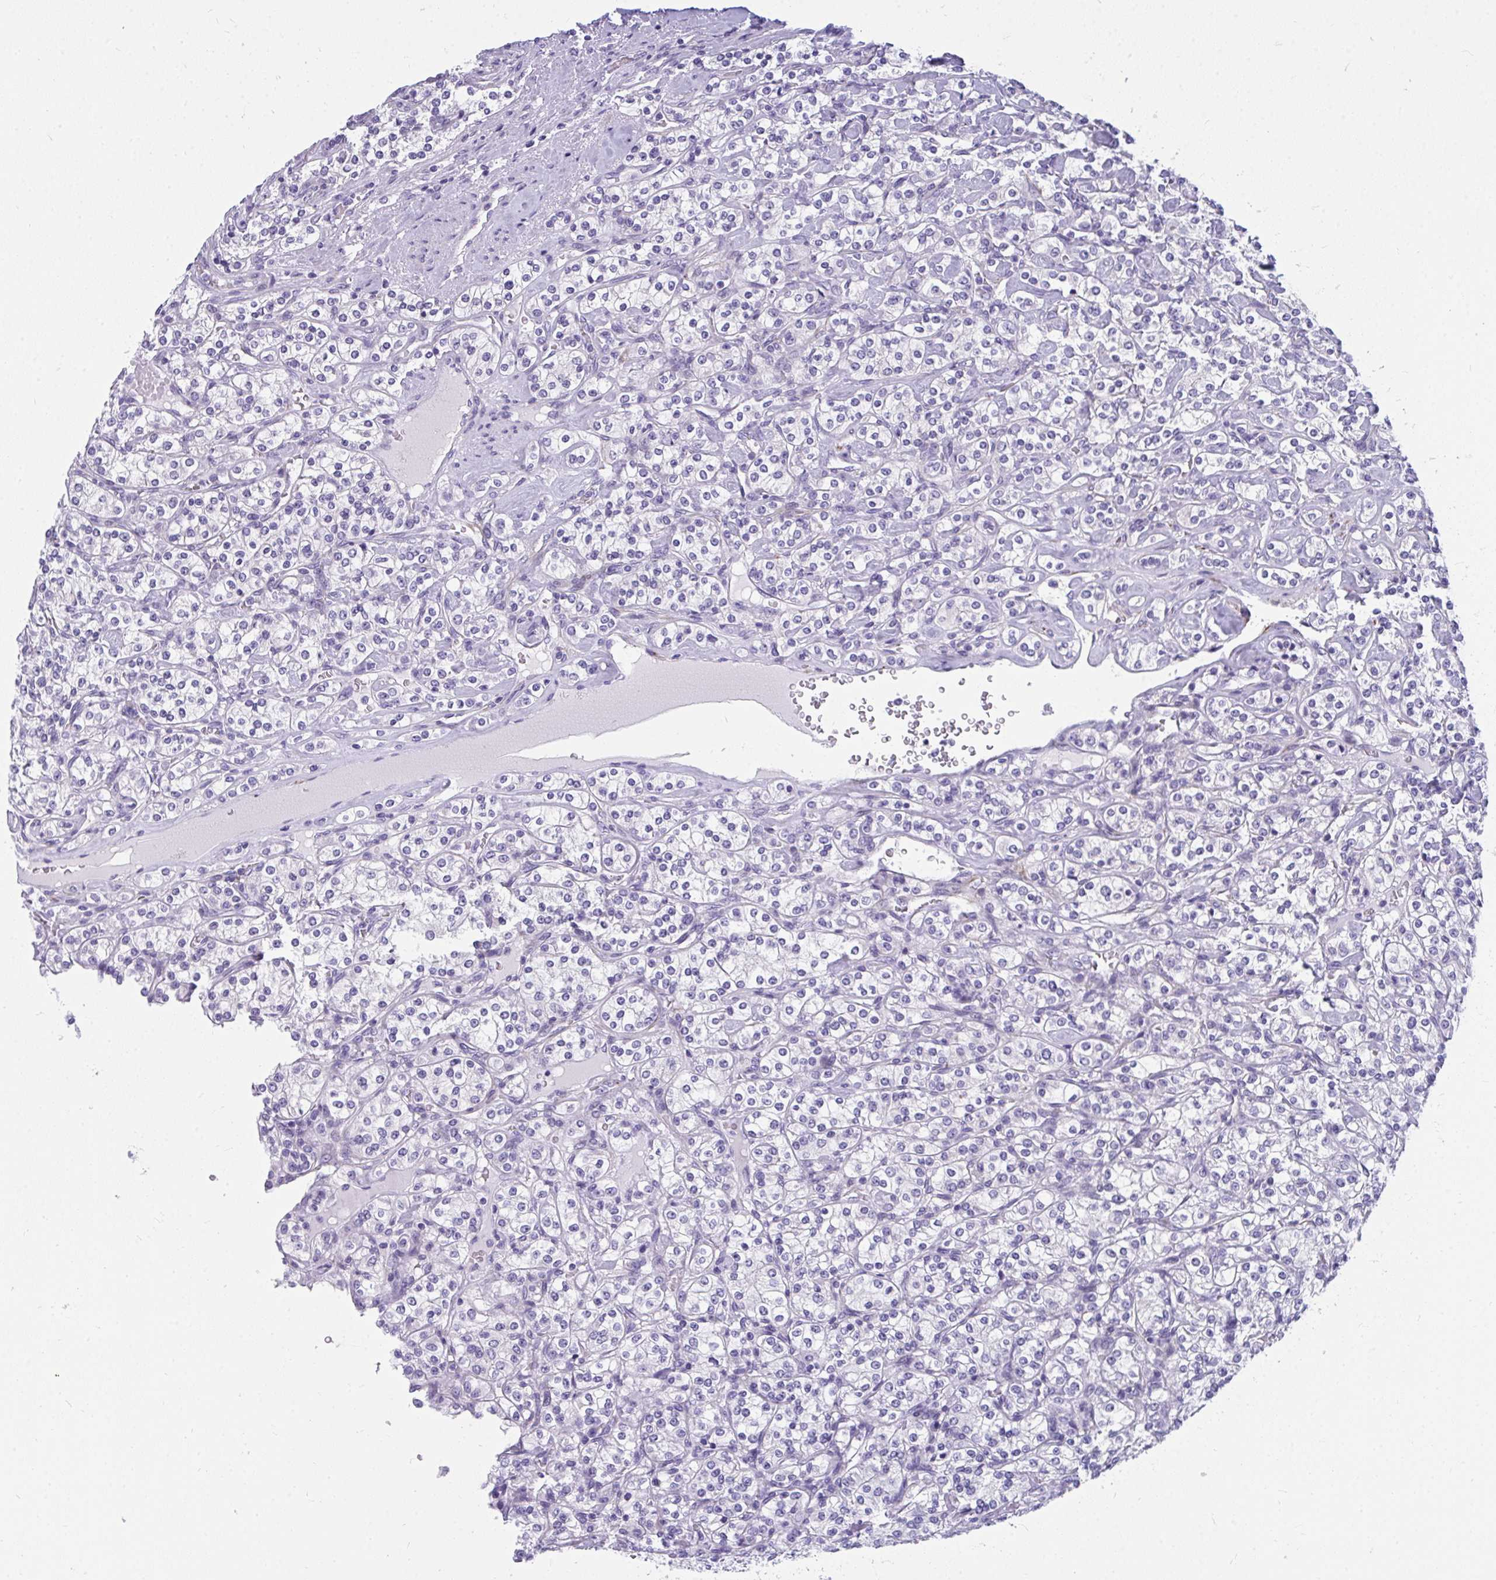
{"staining": {"intensity": "negative", "quantity": "none", "location": "none"}, "tissue": "renal cancer", "cell_type": "Tumor cells", "image_type": "cancer", "snomed": [{"axis": "morphology", "description": "Adenocarcinoma, NOS"}, {"axis": "topography", "description": "Kidney"}], "caption": "High power microscopy micrograph of an IHC histopathology image of renal cancer (adenocarcinoma), revealing no significant expression in tumor cells. Nuclei are stained in blue.", "gene": "TSBP1", "patient": {"sex": "male", "age": 77}}